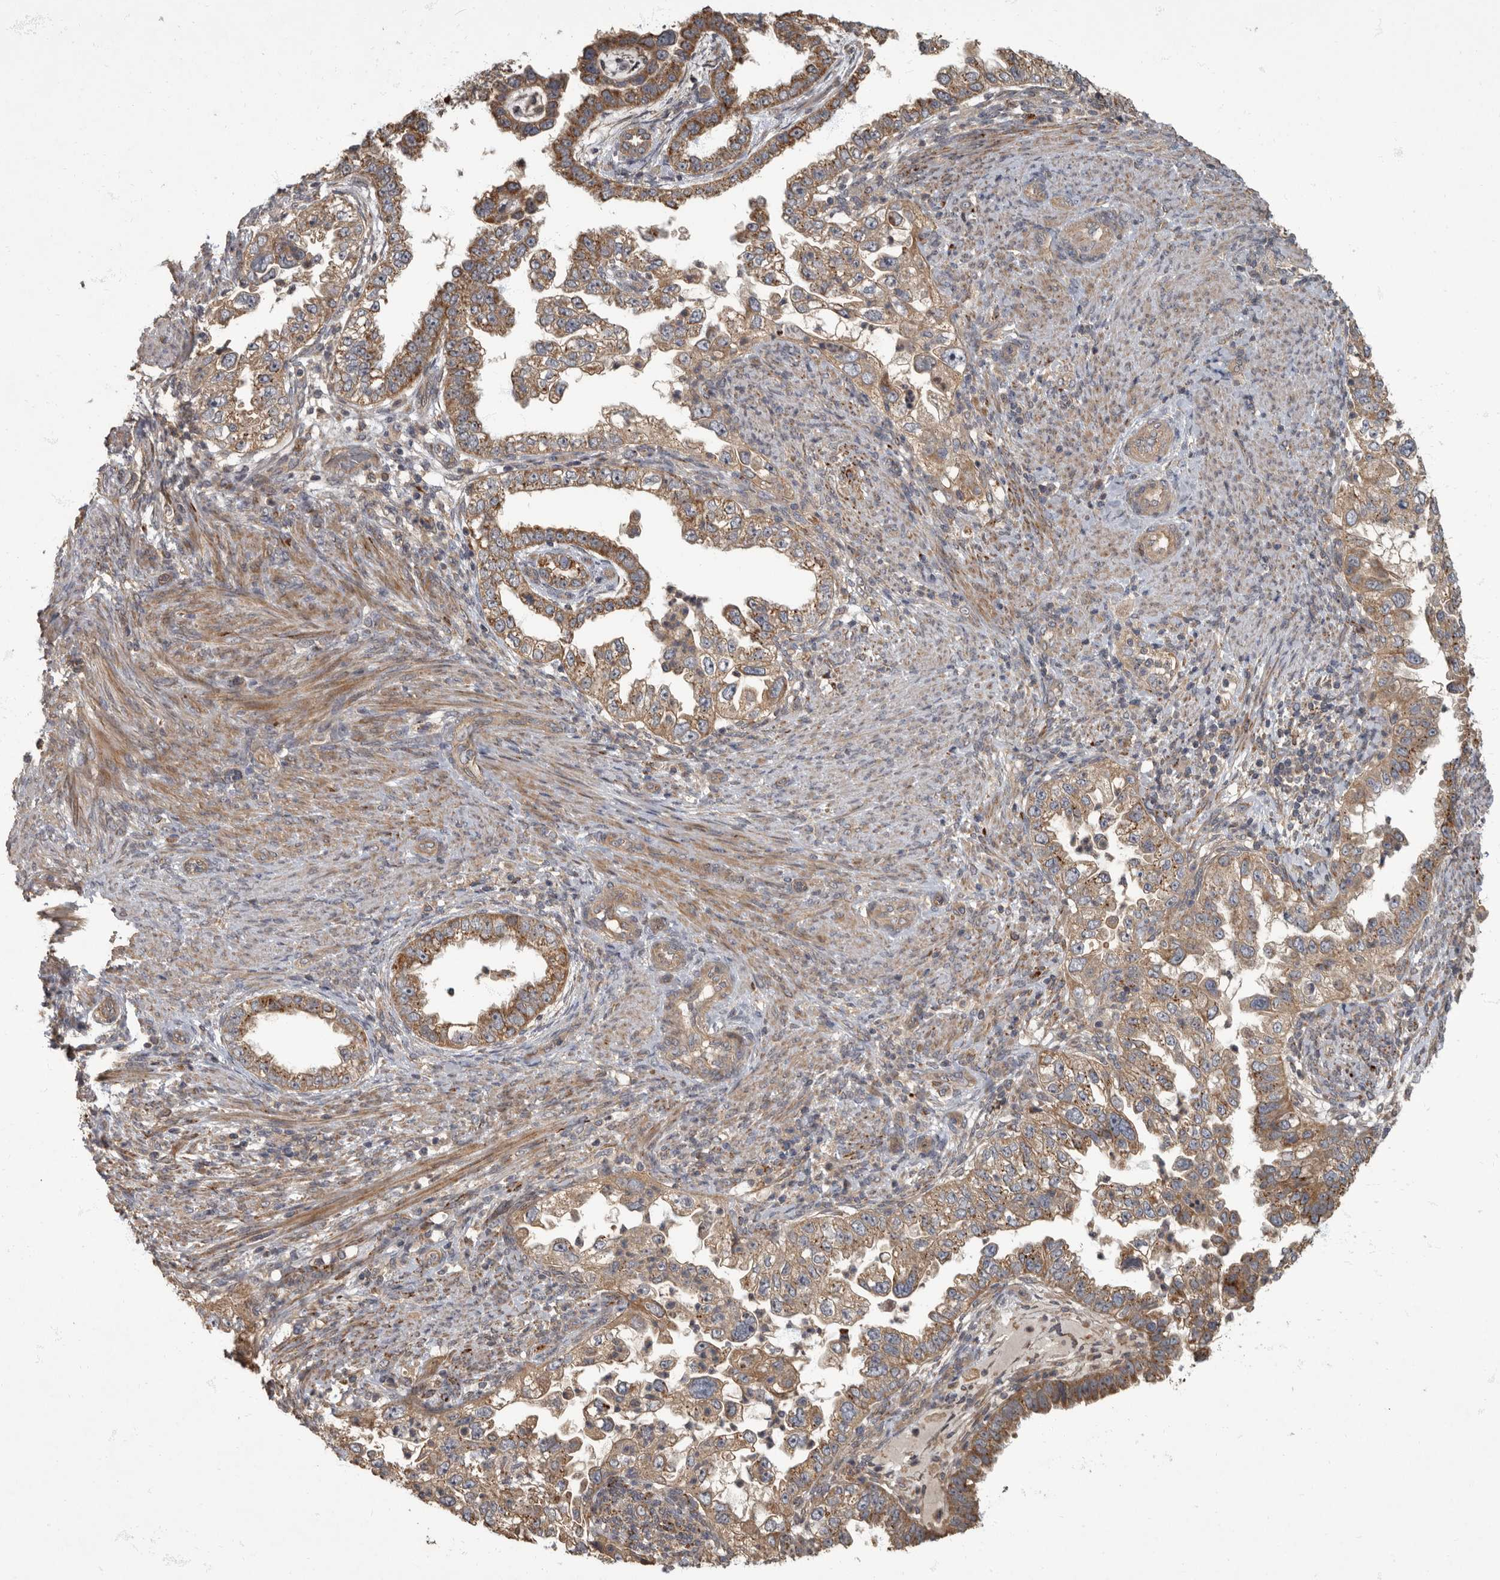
{"staining": {"intensity": "moderate", "quantity": ">75%", "location": "cytoplasmic/membranous"}, "tissue": "endometrial cancer", "cell_type": "Tumor cells", "image_type": "cancer", "snomed": [{"axis": "morphology", "description": "Adenocarcinoma, NOS"}, {"axis": "topography", "description": "Endometrium"}], "caption": "Immunohistochemistry (IHC) (DAB) staining of human adenocarcinoma (endometrial) reveals moderate cytoplasmic/membranous protein positivity in about >75% of tumor cells.", "gene": "IQCK", "patient": {"sex": "female", "age": 85}}